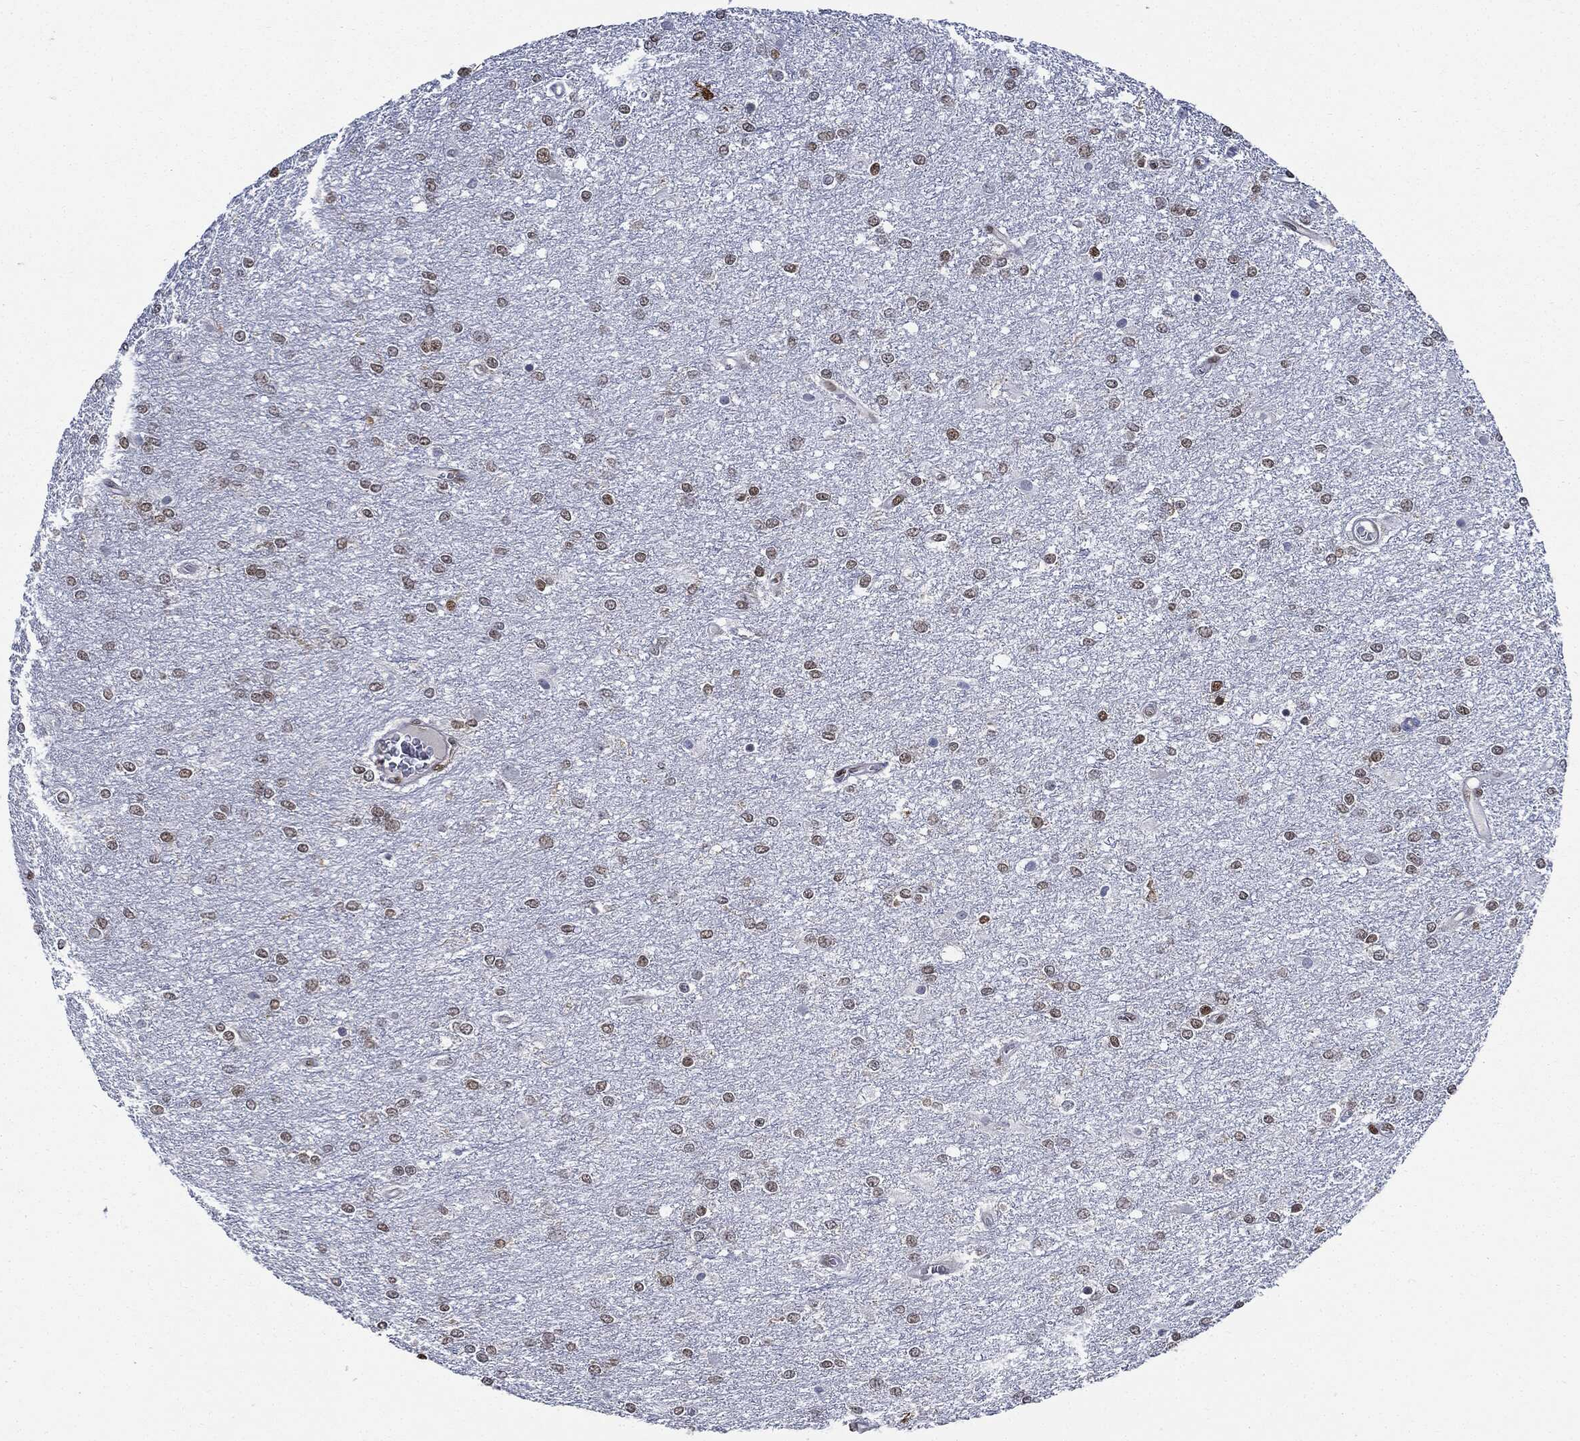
{"staining": {"intensity": "moderate", "quantity": "25%-75%", "location": "nuclear"}, "tissue": "glioma", "cell_type": "Tumor cells", "image_type": "cancer", "snomed": [{"axis": "morphology", "description": "Glioma, malignant, High grade"}, {"axis": "topography", "description": "Brain"}], "caption": "IHC (DAB) staining of human high-grade glioma (malignant) demonstrates moderate nuclear protein positivity in about 25%-75% of tumor cells. (DAB (3,3'-diaminobenzidine) = brown stain, brightfield microscopy at high magnification).", "gene": "PCNA", "patient": {"sex": "female", "age": 61}}